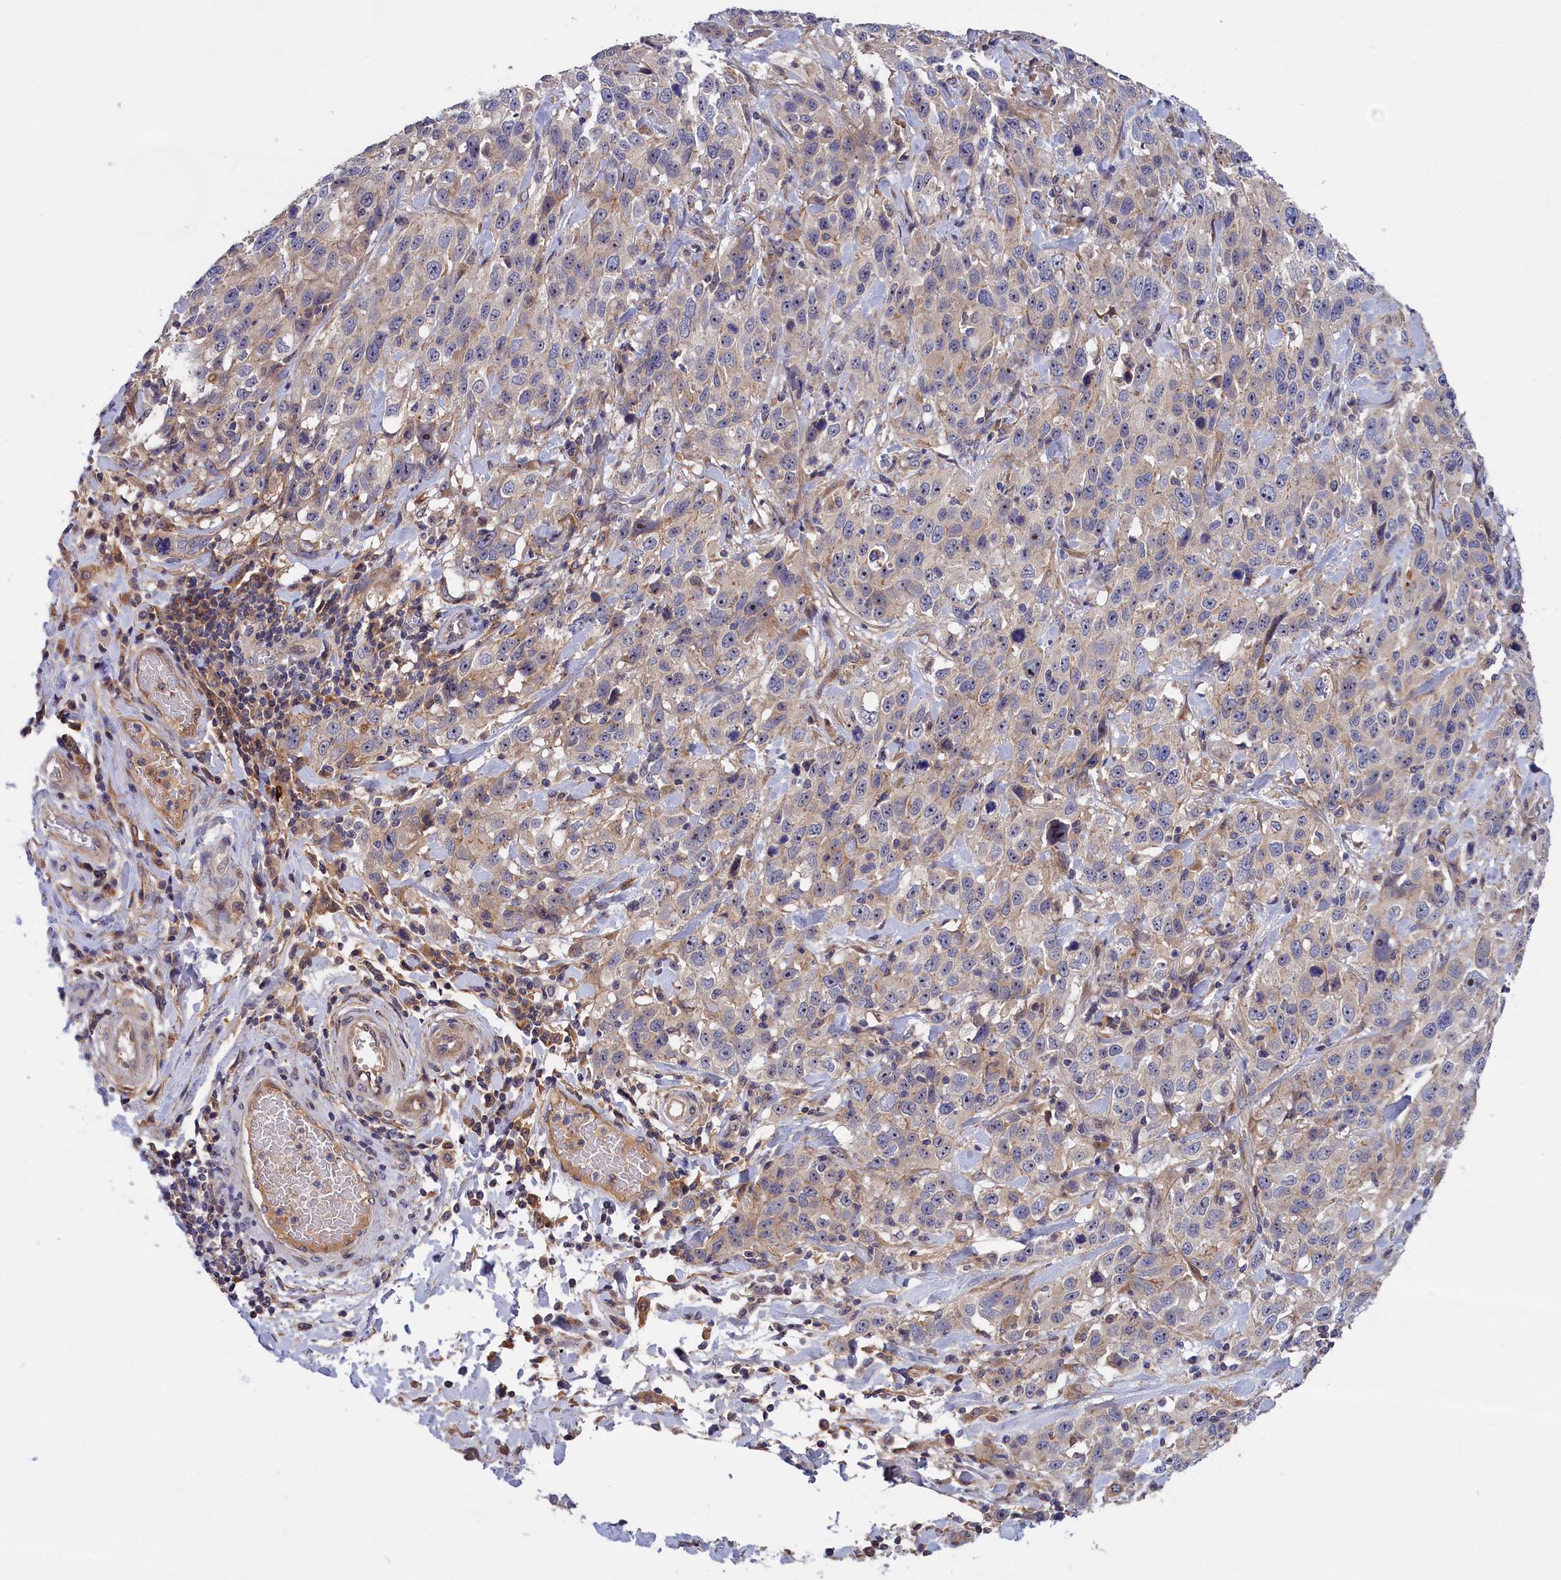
{"staining": {"intensity": "negative", "quantity": "none", "location": "none"}, "tissue": "stomach cancer", "cell_type": "Tumor cells", "image_type": "cancer", "snomed": [{"axis": "morphology", "description": "Normal tissue, NOS"}, {"axis": "morphology", "description": "Adenocarcinoma, NOS"}, {"axis": "topography", "description": "Lymph node"}, {"axis": "topography", "description": "Stomach"}], "caption": "Micrograph shows no protein expression in tumor cells of stomach cancer tissue.", "gene": "CRACD", "patient": {"sex": "male", "age": 48}}